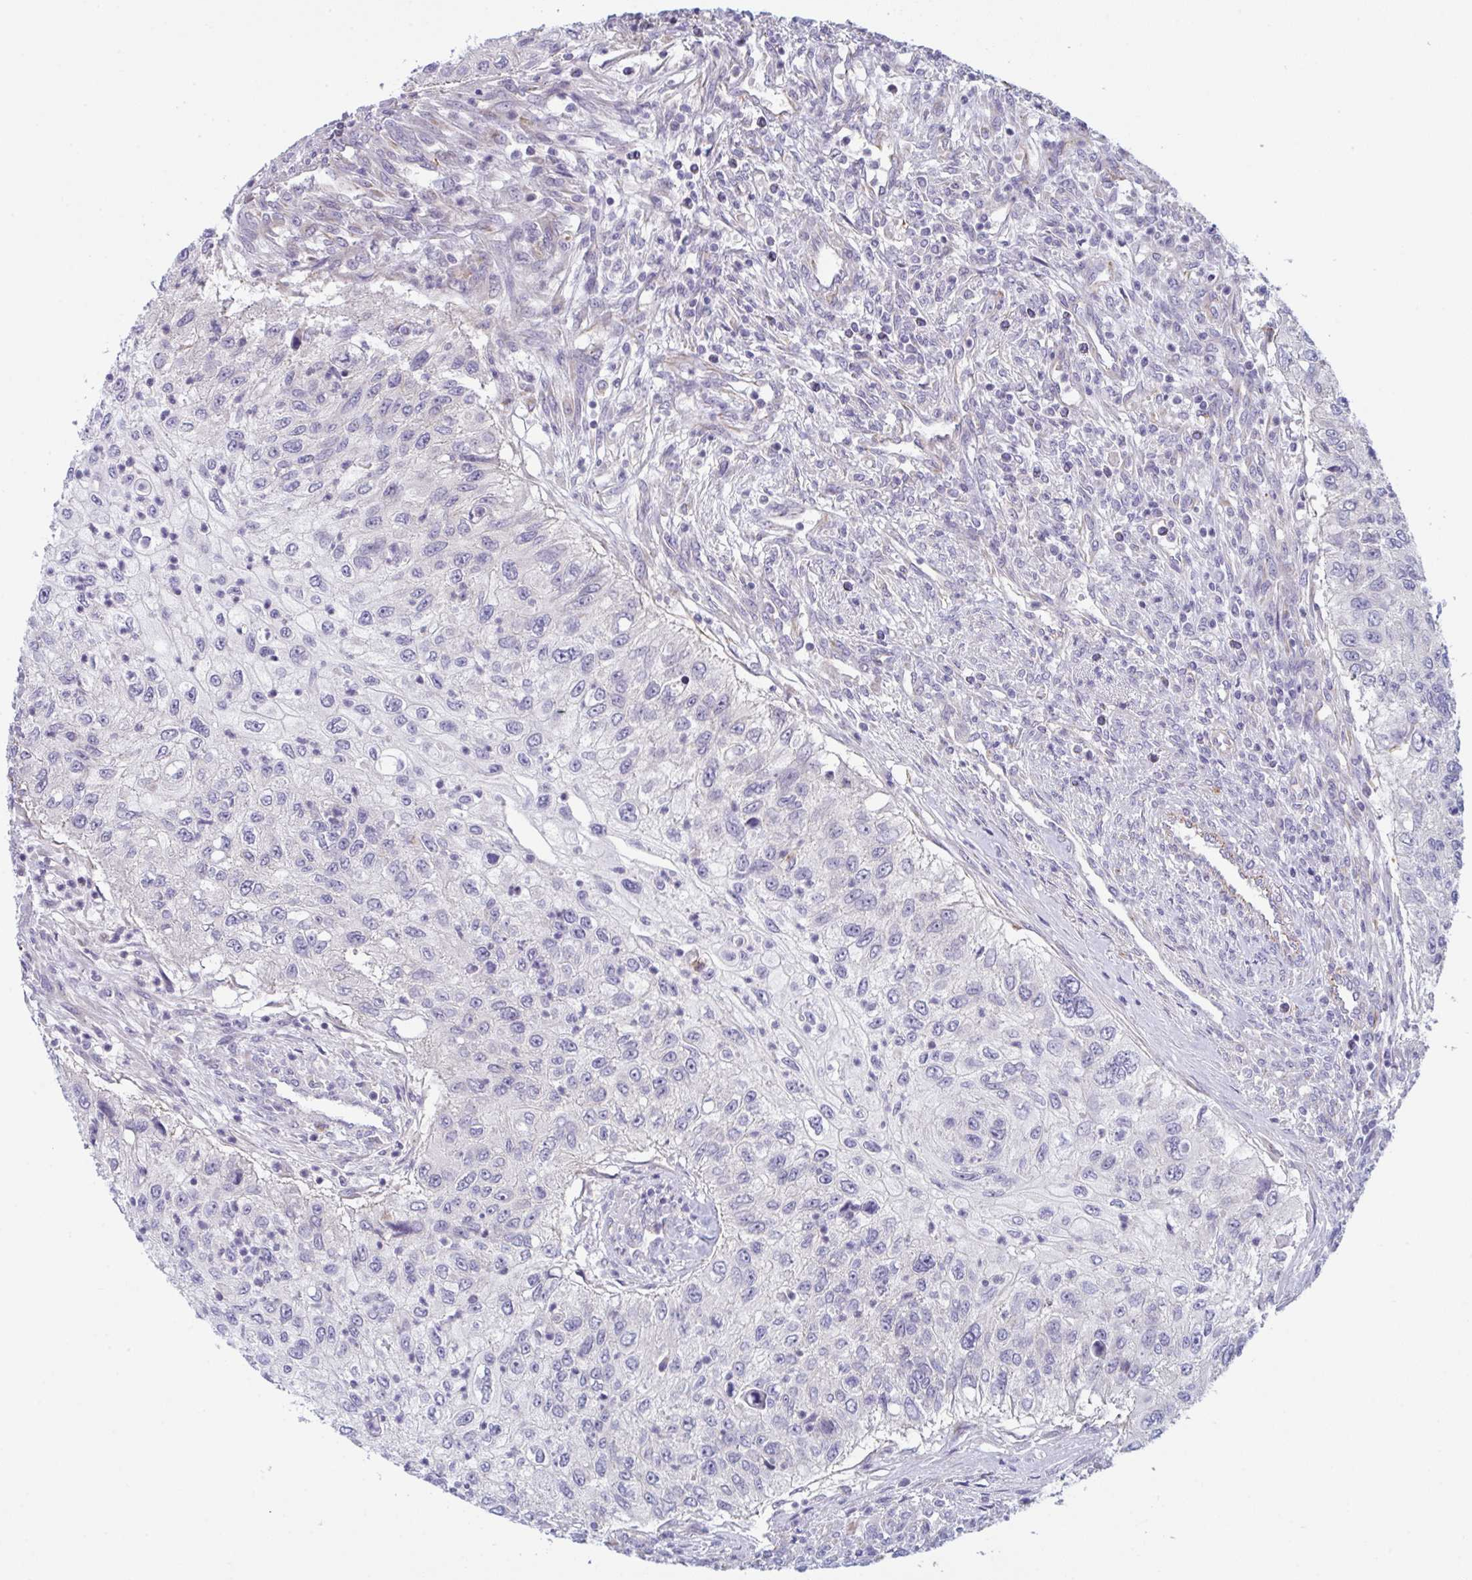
{"staining": {"intensity": "negative", "quantity": "none", "location": "none"}, "tissue": "urothelial cancer", "cell_type": "Tumor cells", "image_type": "cancer", "snomed": [{"axis": "morphology", "description": "Urothelial carcinoma, High grade"}, {"axis": "topography", "description": "Urinary bladder"}], "caption": "This is an IHC photomicrograph of urothelial cancer. There is no positivity in tumor cells.", "gene": "DCBLD1", "patient": {"sex": "female", "age": 60}}